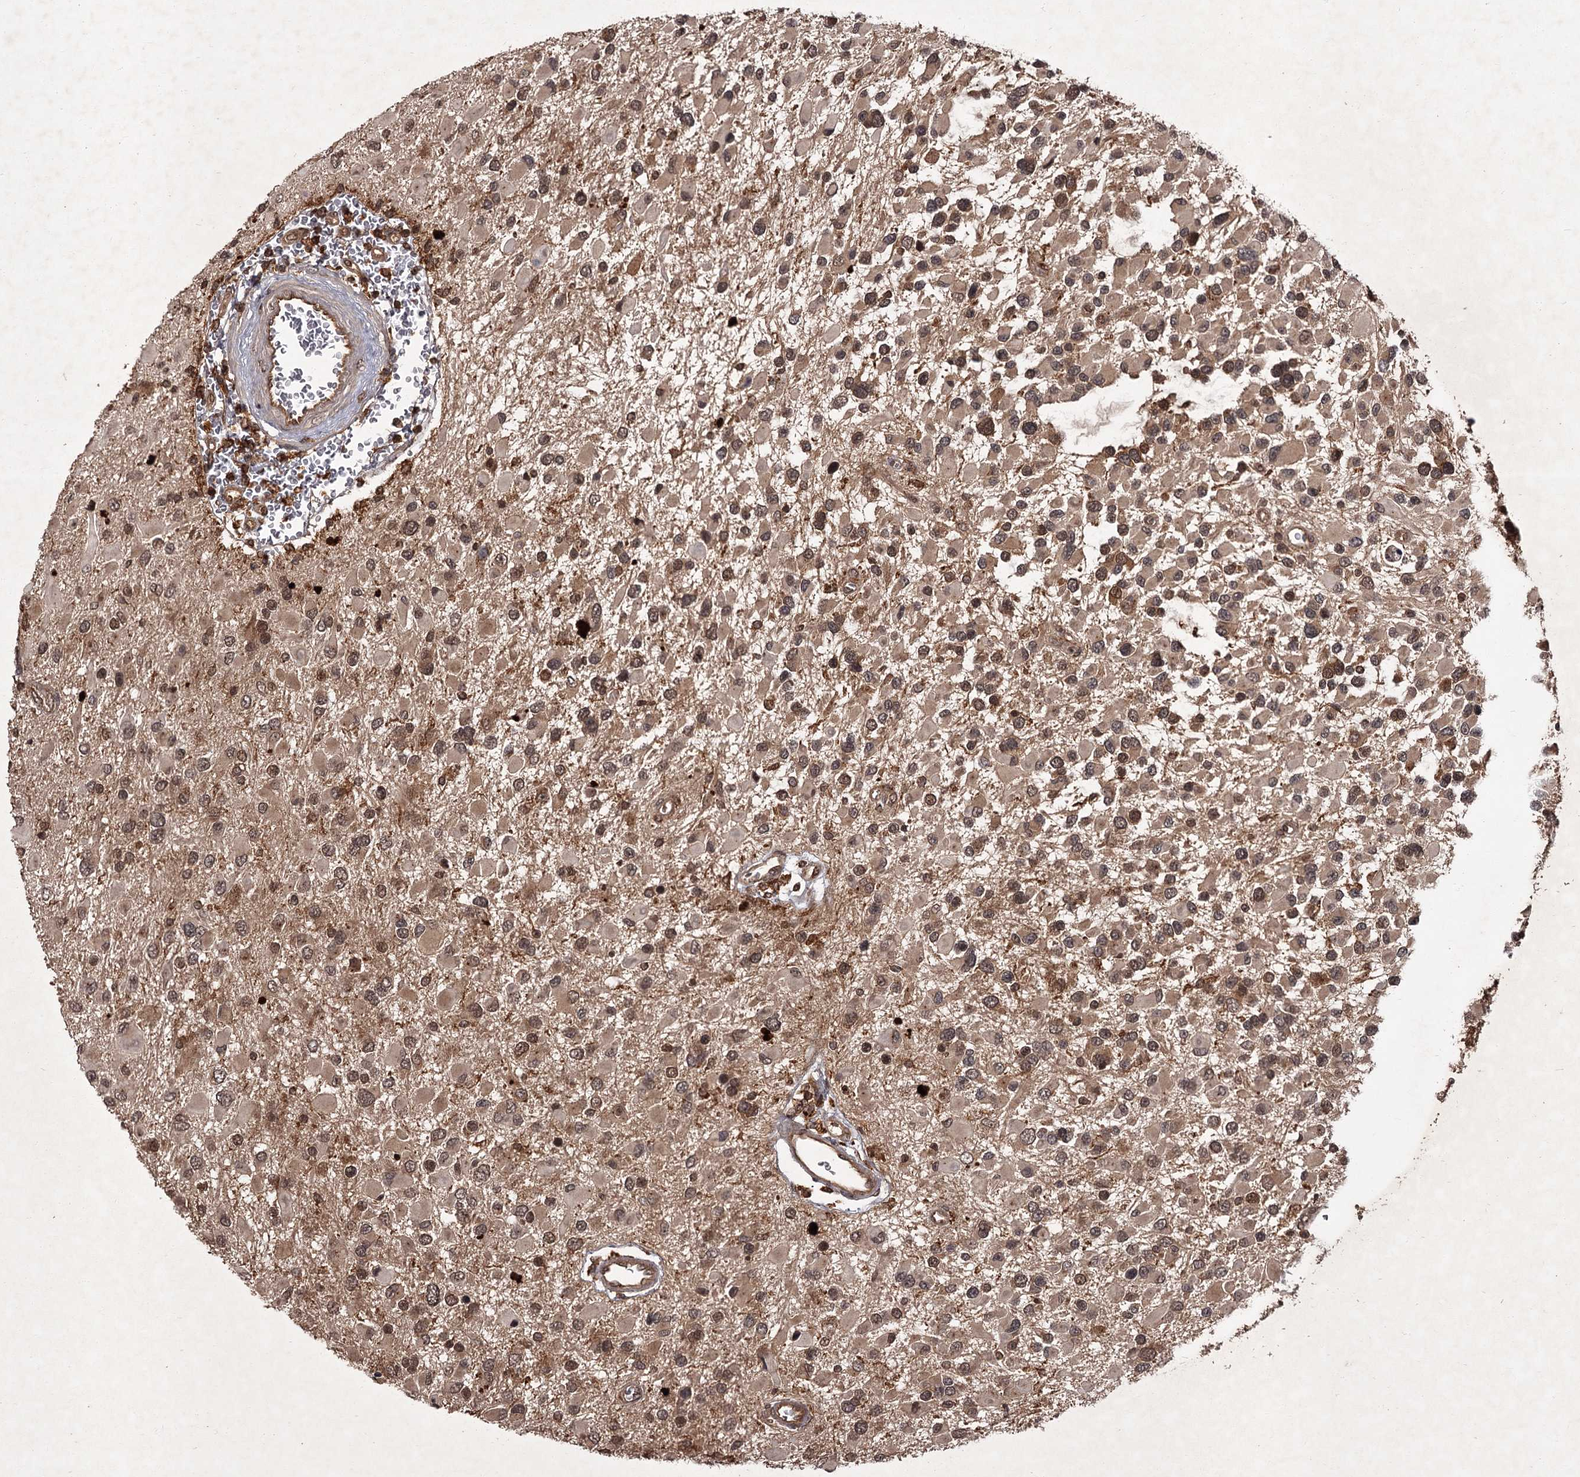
{"staining": {"intensity": "moderate", "quantity": ">75%", "location": "cytoplasmic/membranous,nuclear"}, "tissue": "glioma", "cell_type": "Tumor cells", "image_type": "cancer", "snomed": [{"axis": "morphology", "description": "Glioma, malignant, High grade"}, {"axis": "topography", "description": "Brain"}], "caption": "High-grade glioma (malignant) stained with immunohistochemistry (IHC) exhibits moderate cytoplasmic/membranous and nuclear staining in approximately >75% of tumor cells. The protein is stained brown, and the nuclei are stained in blue (DAB (3,3'-diaminobenzidine) IHC with brightfield microscopy, high magnification).", "gene": "TBC1D23", "patient": {"sex": "male", "age": 53}}